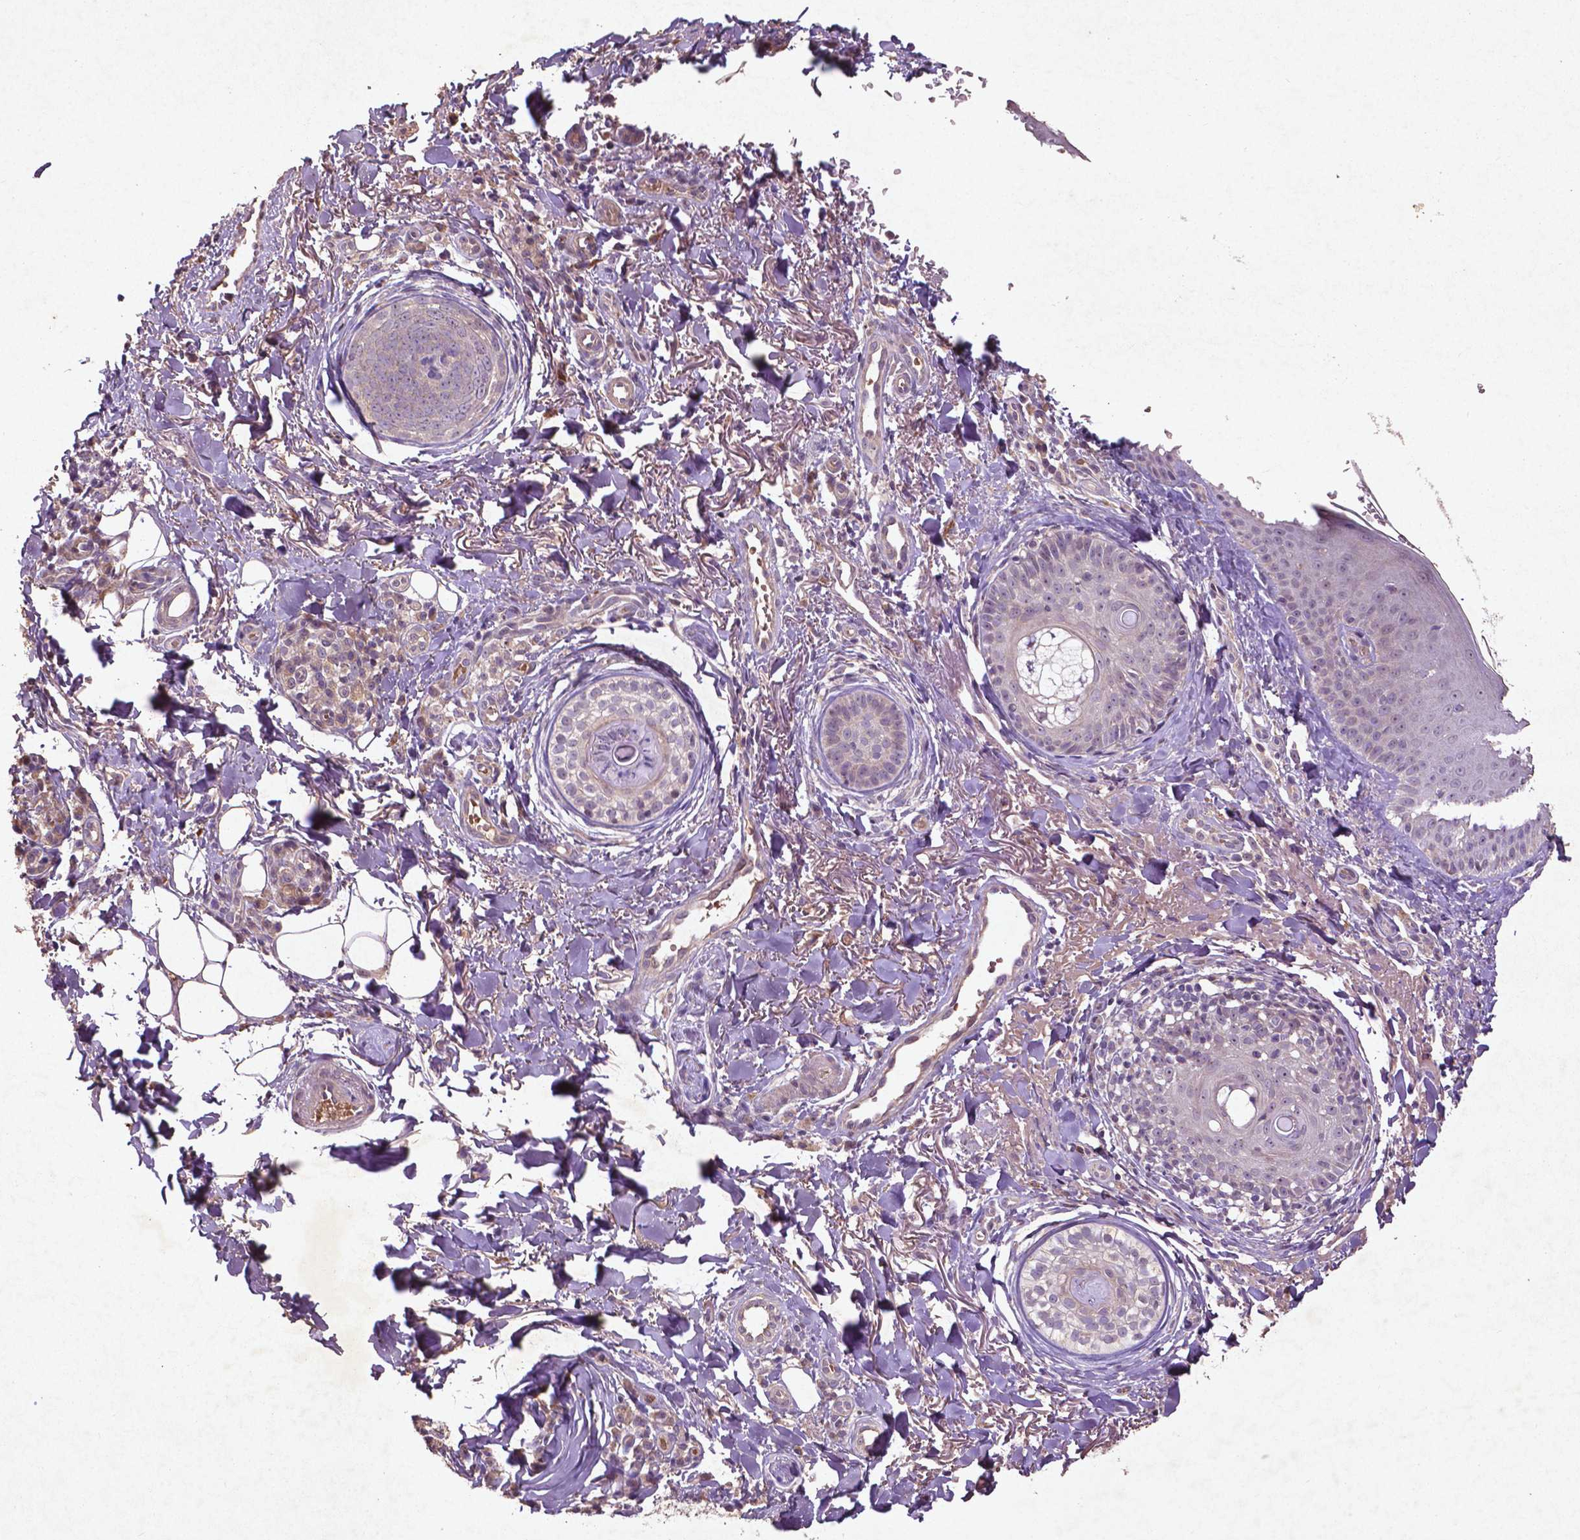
{"staining": {"intensity": "negative", "quantity": "none", "location": "none"}, "tissue": "skin cancer", "cell_type": "Tumor cells", "image_type": "cancer", "snomed": [{"axis": "morphology", "description": "Basal cell carcinoma"}, {"axis": "topography", "description": "Skin"}], "caption": "Immunohistochemistry (IHC) micrograph of skin cancer stained for a protein (brown), which exhibits no positivity in tumor cells.", "gene": "COQ2", "patient": {"sex": "male", "age": 65}}